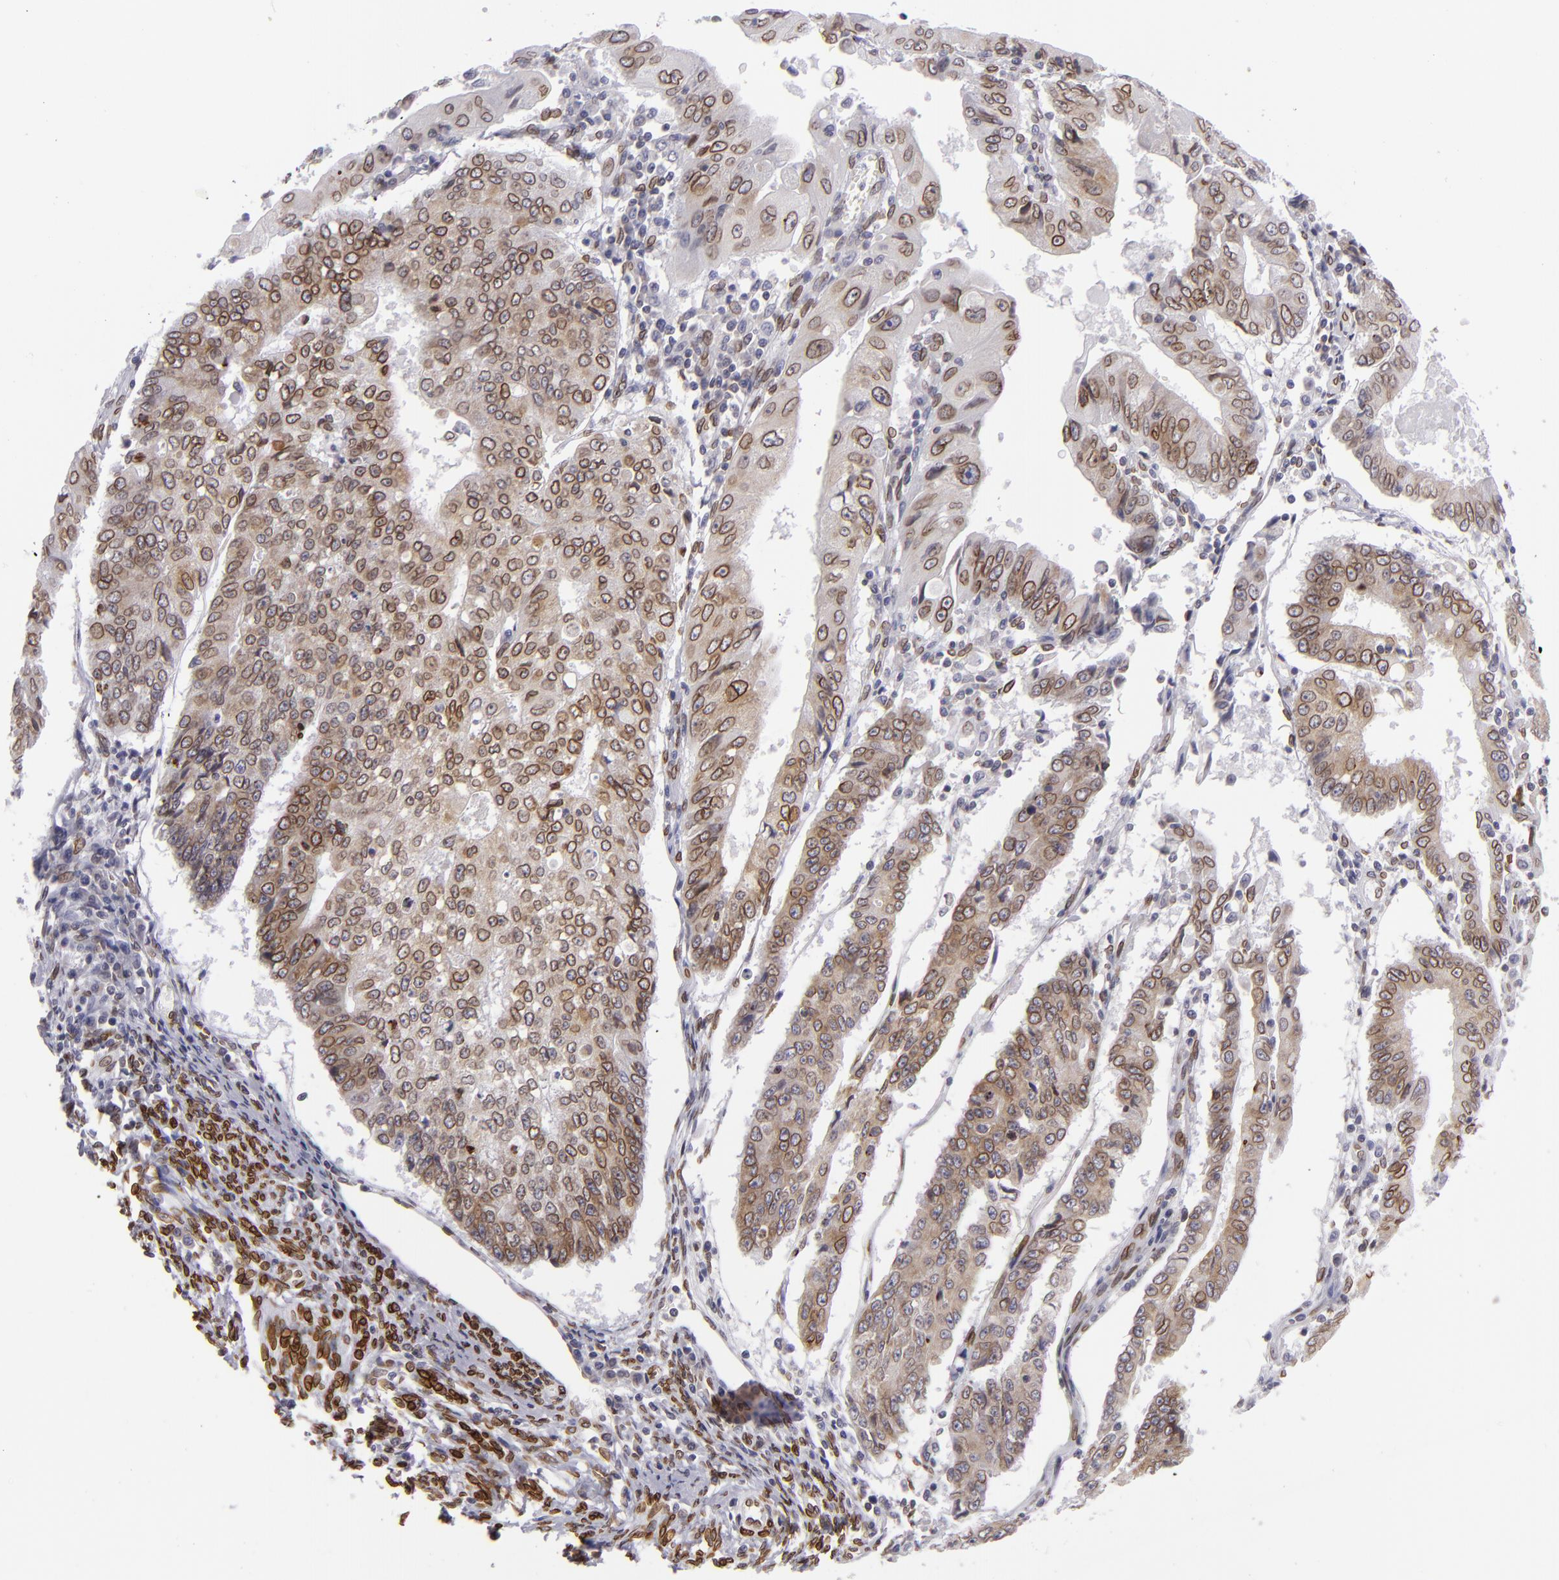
{"staining": {"intensity": "moderate", "quantity": ">75%", "location": "cytoplasmic/membranous,nuclear"}, "tissue": "endometrial cancer", "cell_type": "Tumor cells", "image_type": "cancer", "snomed": [{"axis": "morphology", "description": "Adenocarcinoma, NOS"}, {"axis": "topography", "description": "Endometrium"}], "caption": "This is a micrograph of immunohistochemistry staining of endometrial adenocarcinoma, which shows moderate positivity in the cytoplasmic/membranous and nuclear of tumor cells.", "gene": "EMD", "patient": {"sex": "female", "age": 75}}